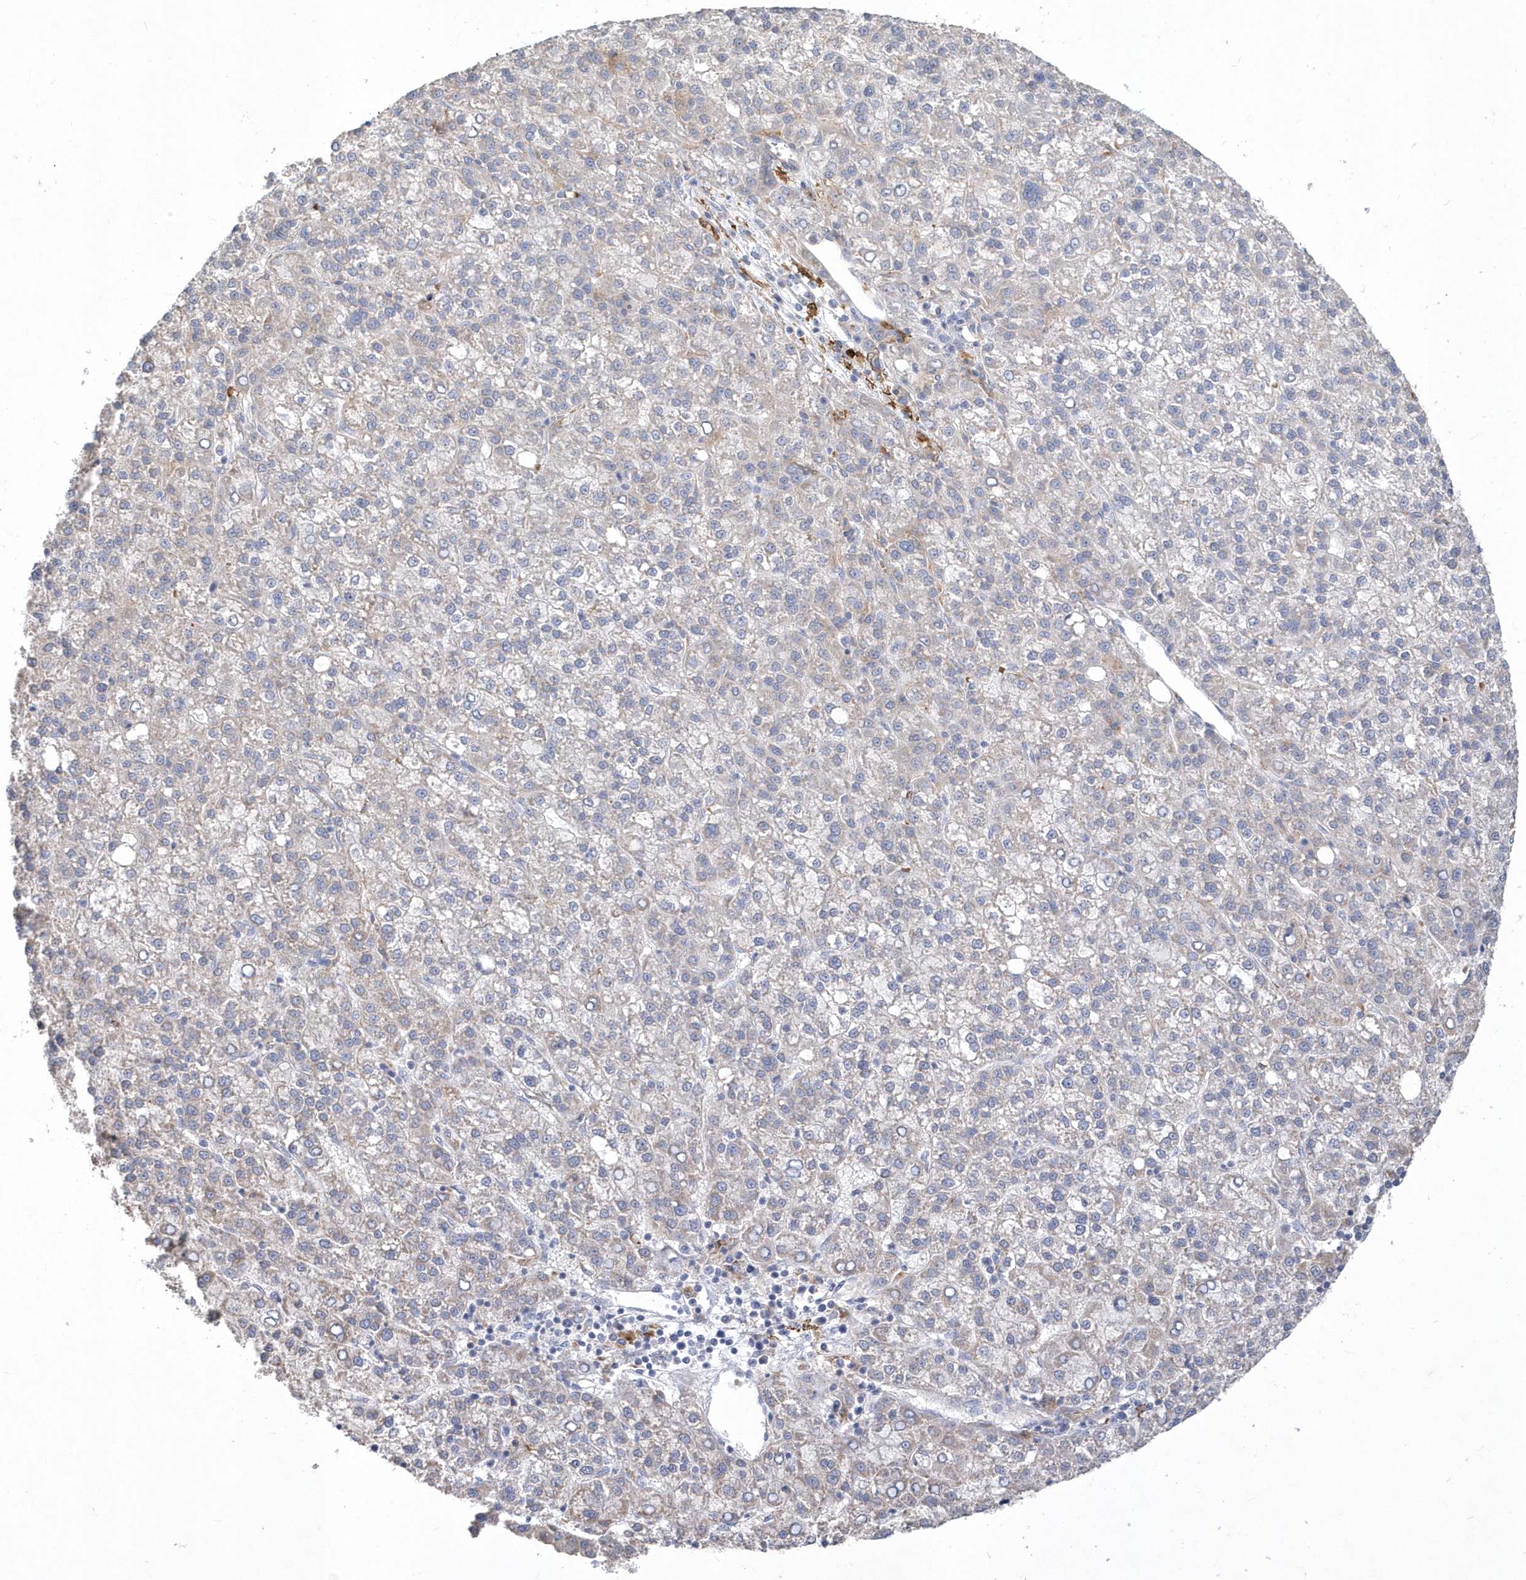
{"staining": {"intensity": "negative", "quantity": "none", "location": "none"}, "tissue": "liver cancer", "cell_type": "Tumor cells", "image_type": "cancer", "snomed": [{"axis": "morphology", "description": "Carcinoma, Hepatocellular, NOS"}, {"axis": "topography", "description": "Liver"}], "caption": "Histopathology image shows no significant protein staining in tumor cells of hepatocellular carcinoma (liver). The staining is performed using DAB brown chromogen with nuclei counter-stained in using hematoxylin.", "gene": "TSPEAR", "patient": {"sex": "female", "age": 58}}